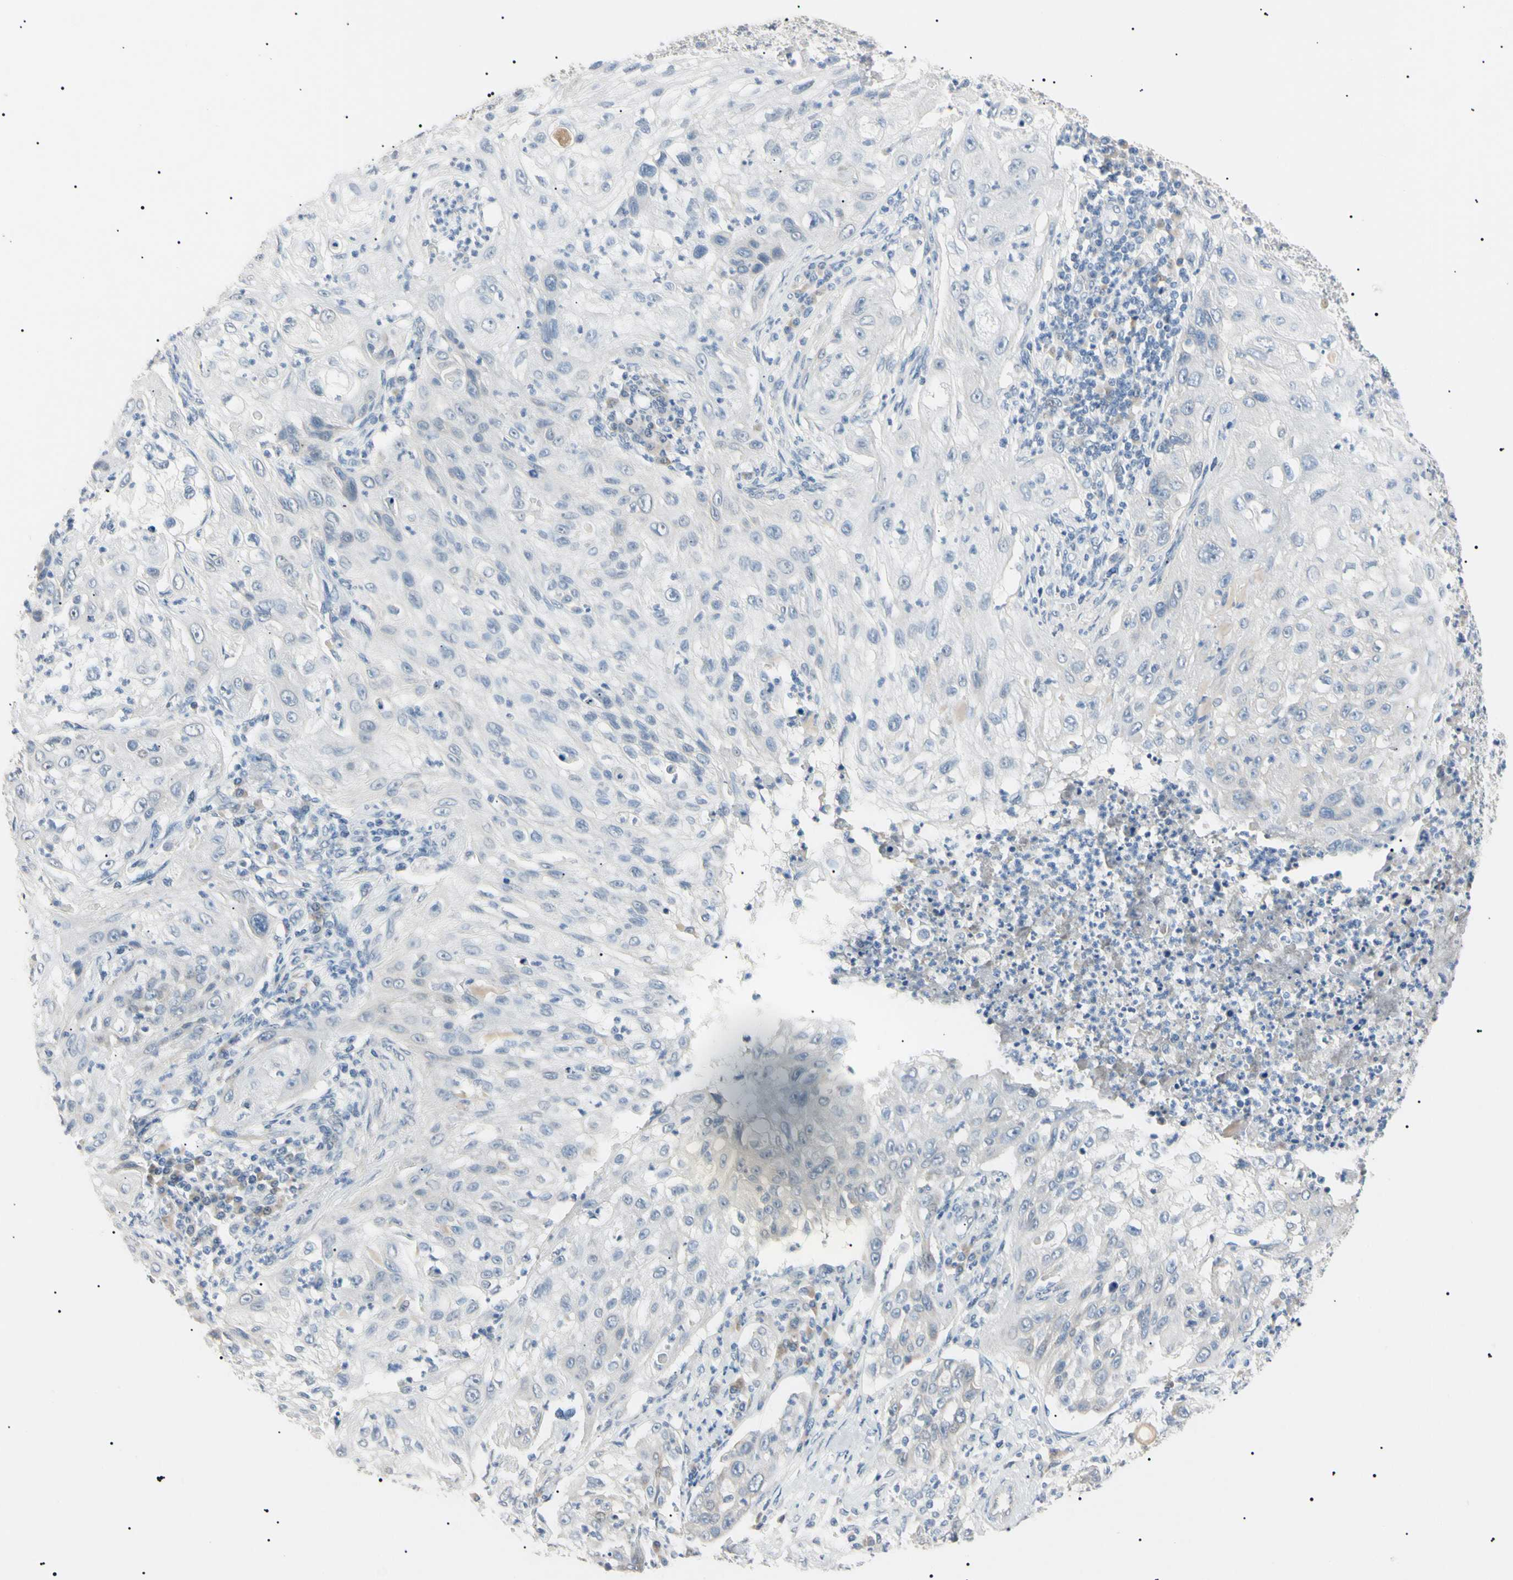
{"staining": {"intensity": "negative", "quantity": "none", "location": "none"}, "tissue": "lung cancer", "cell_type": "Tumor cells", "image_type": "cancer", "snomed": [{"axis": "morphology", "description": "Inflammation, NOS"}, {"axis": "morphology", "description": "Squamous cell carcinoma, NOS"}, {"axis": "topography", "description": "Lymph node"}, {"axis": "topography", "description": "Soft tissue"}, {"axis": "topography", "description": "Lung"}], "caption": "Tumor cells are negative for brown protein staining in lung cancer (squamous cell carcinoma).", "gene": "CGB3", "patient": {"sex": "male", "age": 66}}